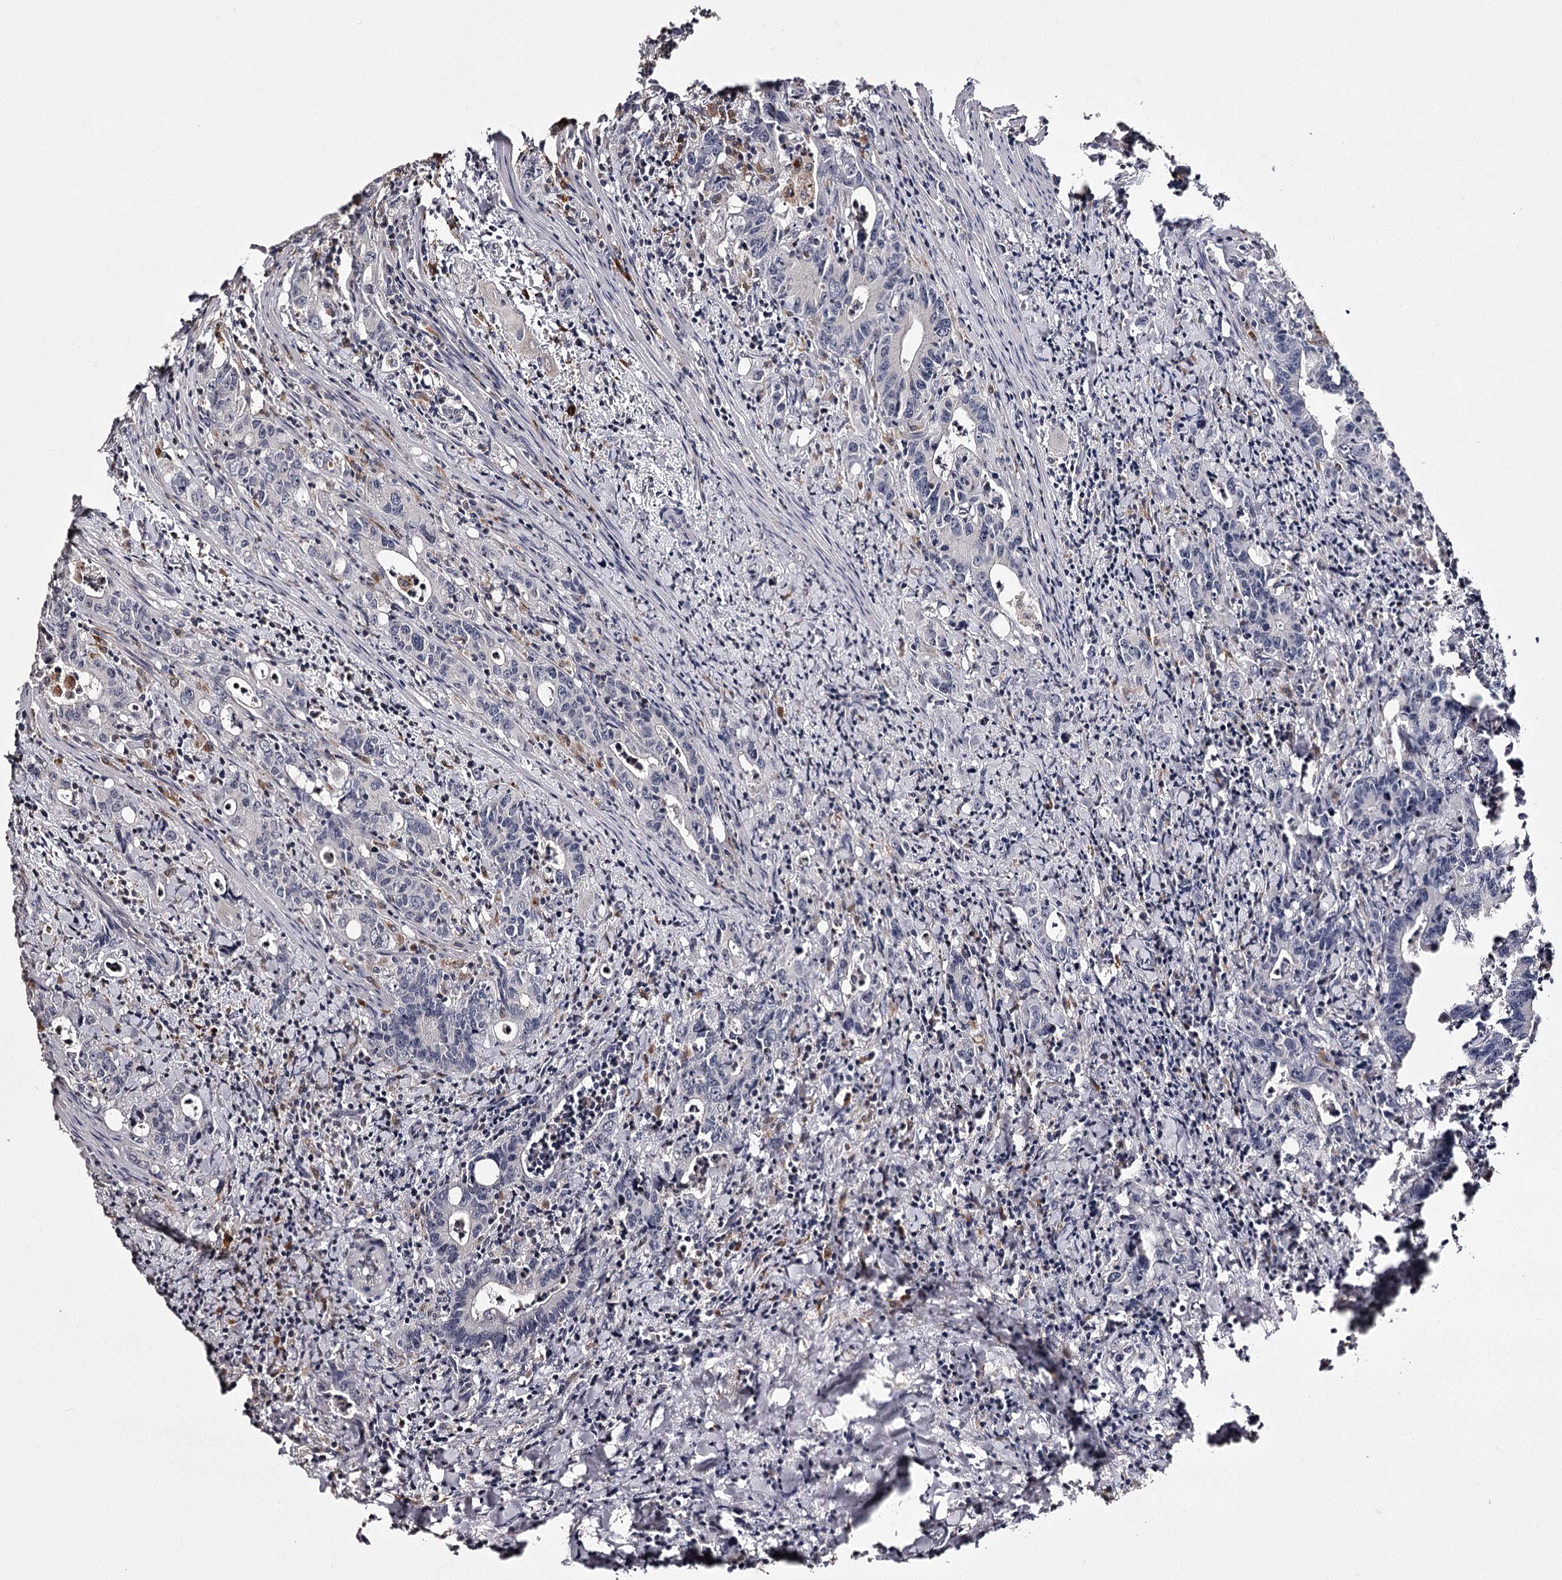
{"staining": {"intensity": "negative", "quantity": "none", "location": "none"}, "tissue": "colorectal cancer", "cell_type": "Tumor cells", "image_type": "cancer", "snomed": [{"axis": "morphology", "description": "Adenocarcinoma, NOS"}, {"axis": "topography", "description": "Colon"}], "caption": "This micrograph is of colorectal cancer (adenocarcinoma) stained with IHC to label a protein in brown with the nuclei are counter-stained blue. There is no positivity in tumor cells. (IHC, brightfield microscopy, high magnification).", "gene": "SLC32A1", "patient": {"sex": "female", "age": 75}}